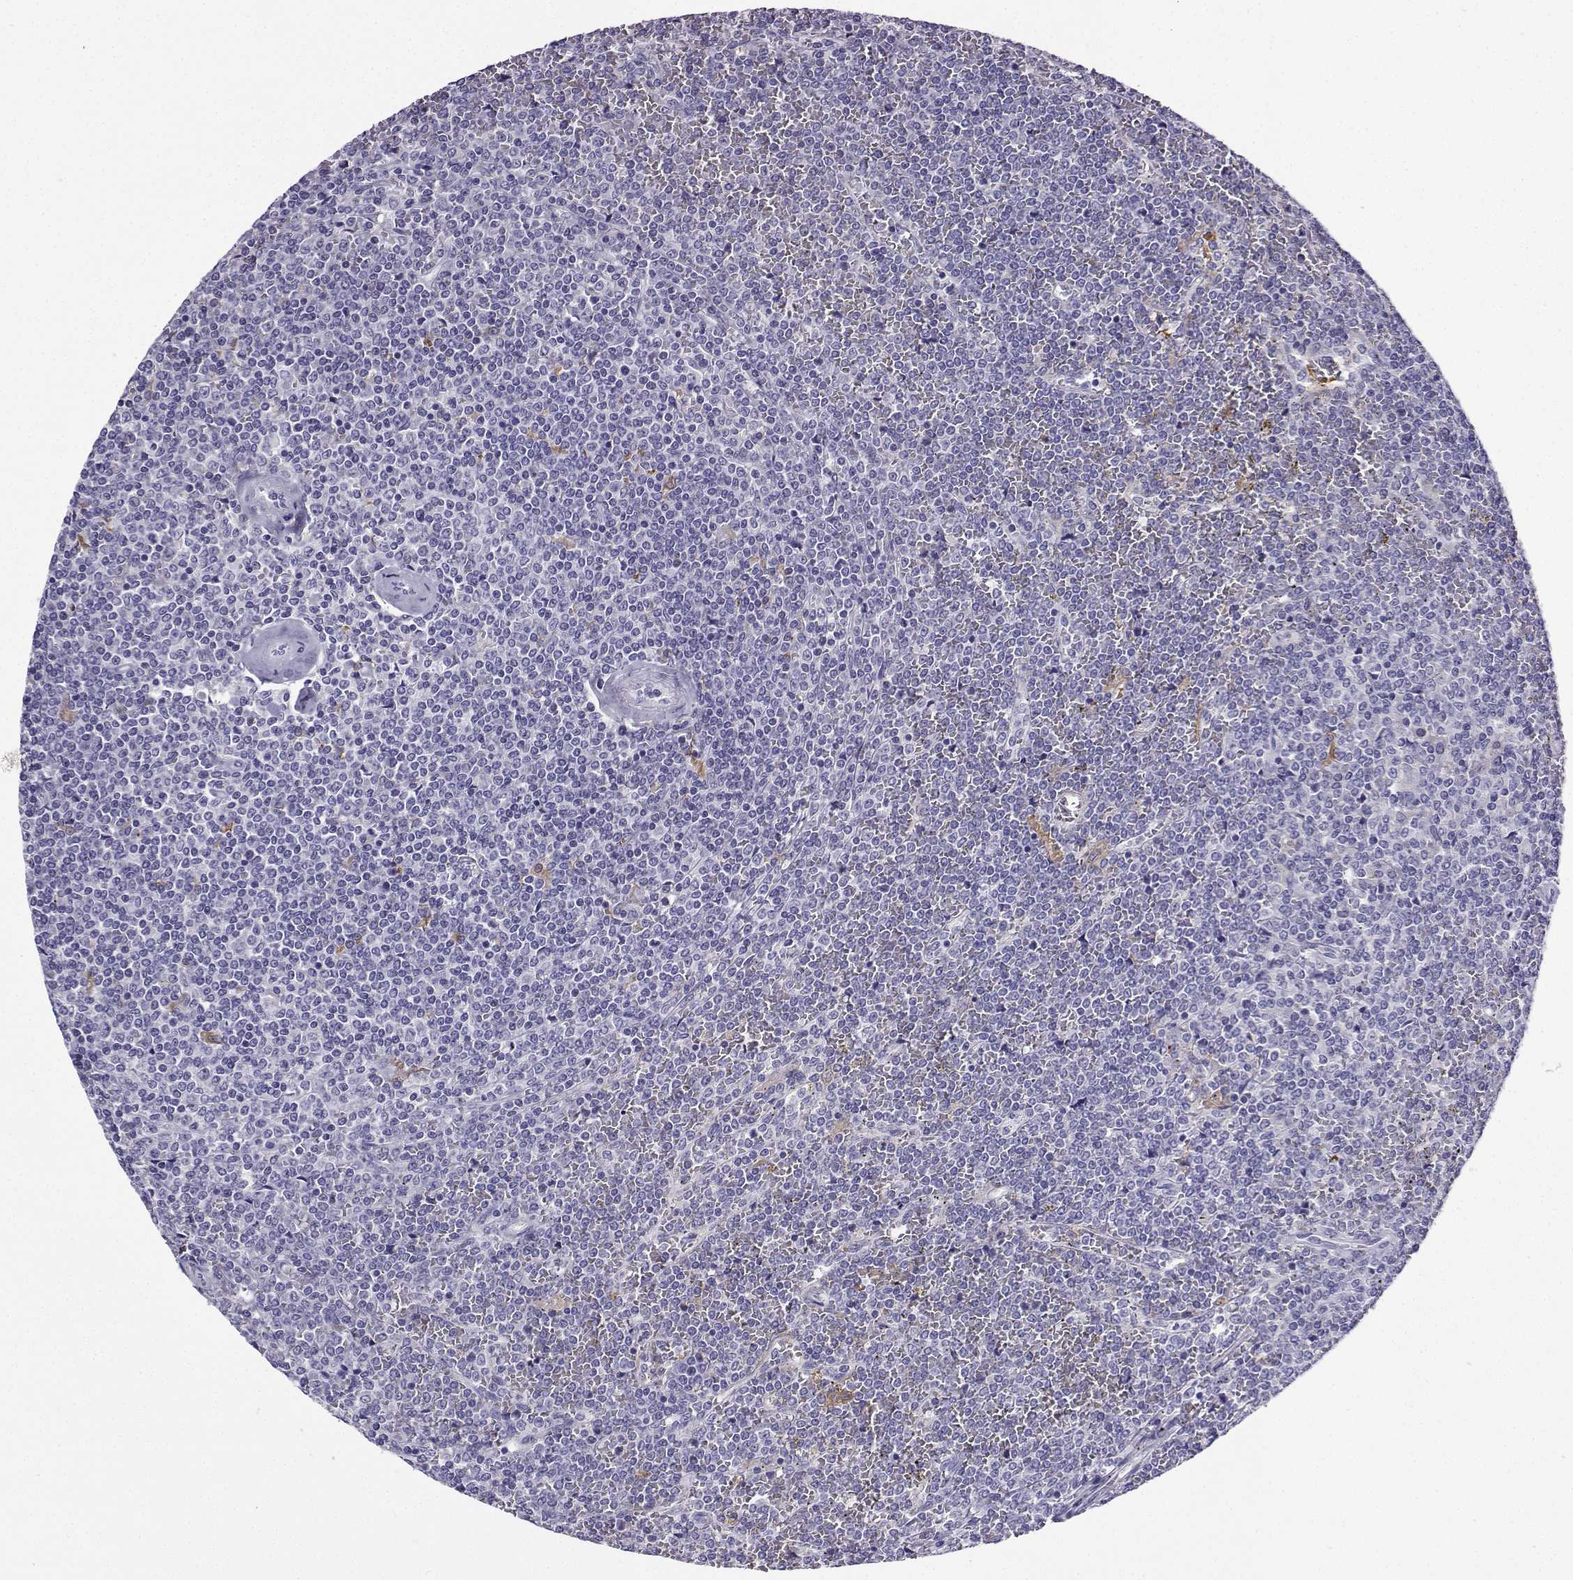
{"staining": {"intensity": "negative", "quantity": "none", "location": "none"}, "tissue": "lymphoma", "cell_type": "Tumor cells", "image_type": "cancer", "snomed": [{"axis": "morphology", "description": "Malignant lymphoma, non-Hodgkin's type, Low grade"}, {"axis": "topography", "description": "Spleen"}], "caption": "A micrograph of human low-grade malignant lymphoma, non-Hodgkin's type is negative for staining in tumor cells.", "gene": "LINGO1", "patient": {"sex": "female", "age": 19}}